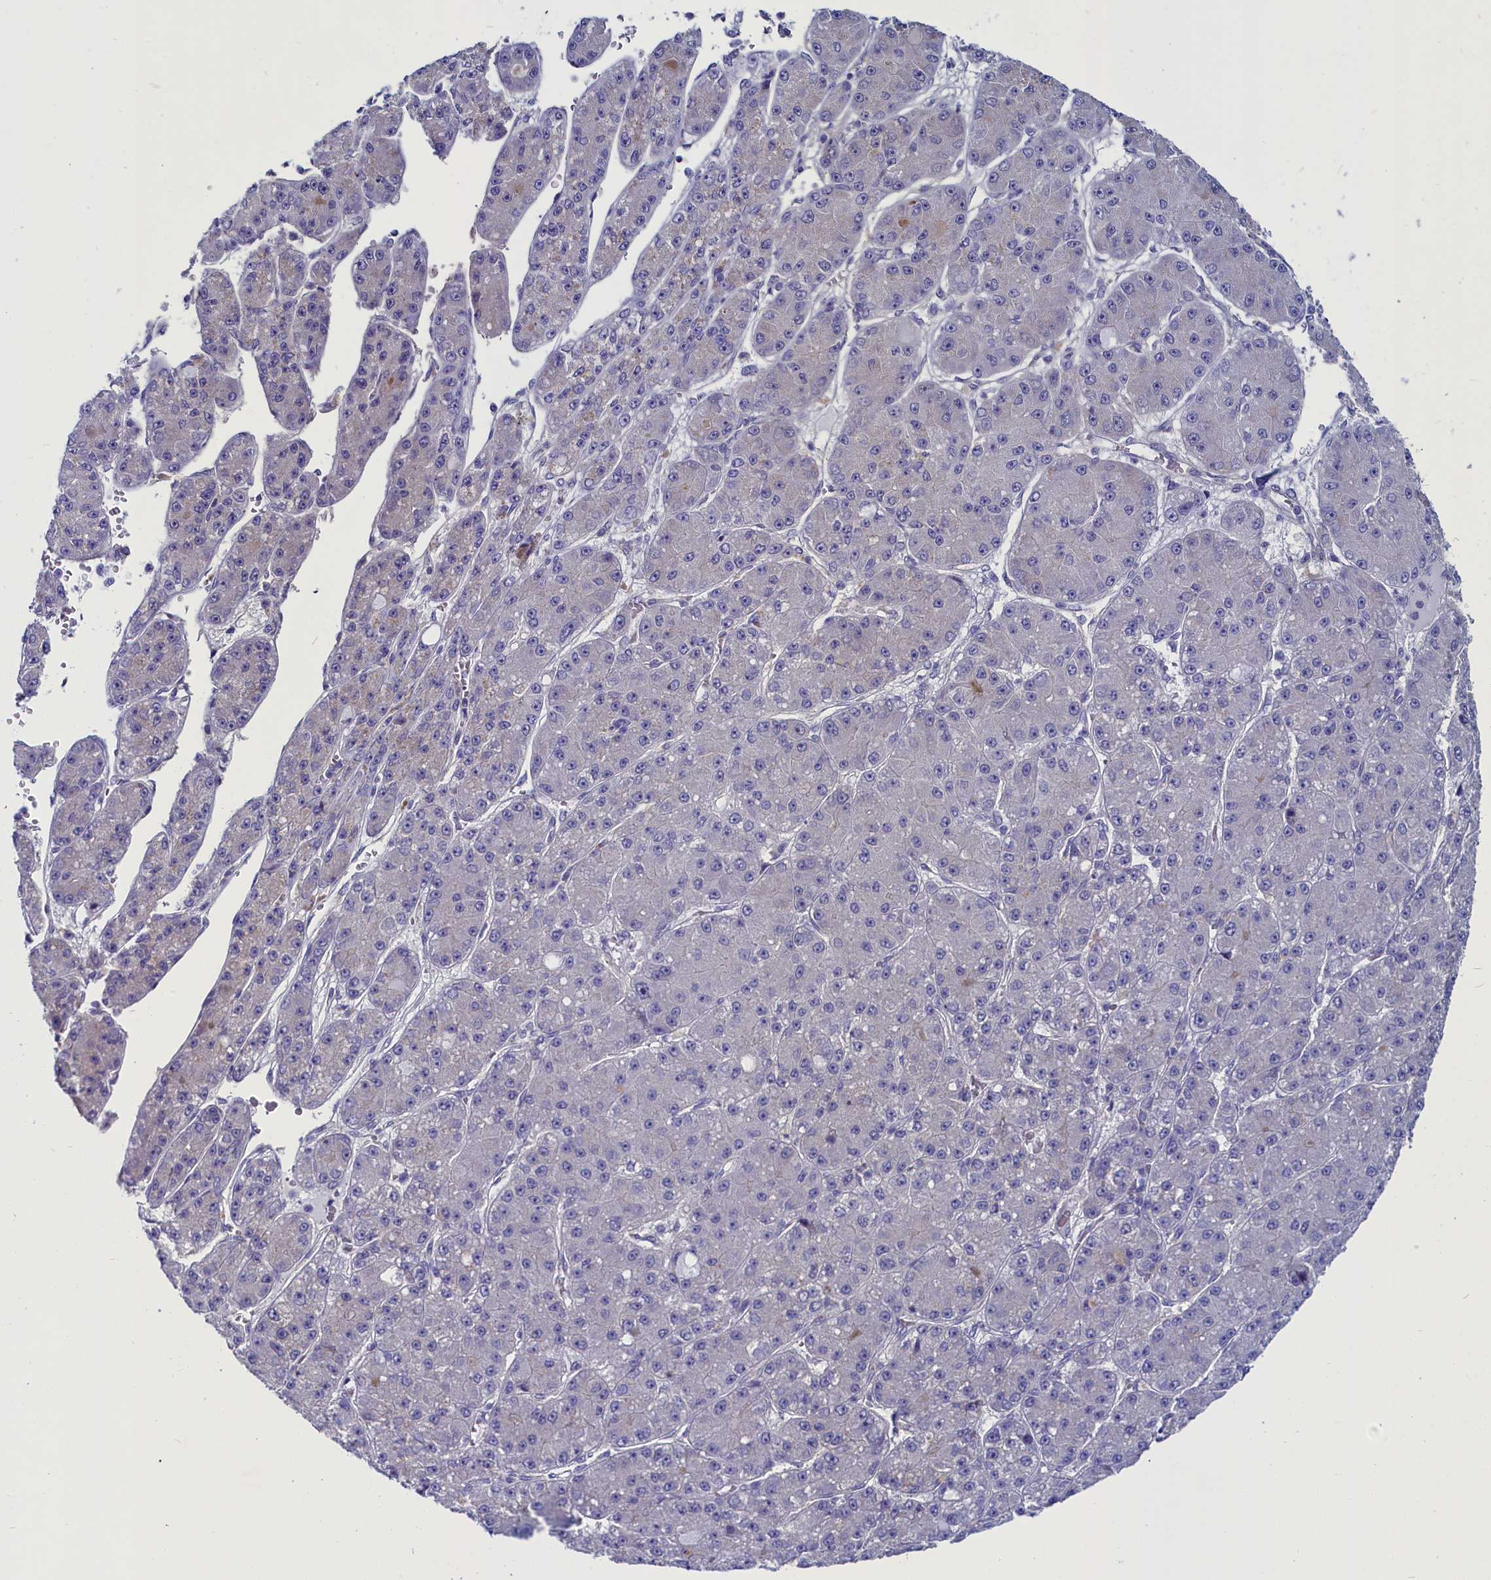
{"staining": {"intensity": "negative", "quantity": "none", "location": "none"}, "tissue": "liver cancer", "cell_type": "Tumor cells", "image_type": "cancer", "snomed": [{"axis": "morphology", "description": "Carcinoma, Hepatocellular, NOS"}, {"axis": "topography", "description": "Liver"}], "caption": "A histopathology image of human liver cancer (hepatocellular carcinoma) is negative for staining in tumor cells. The staining is performed using DAB (3,3'-diaminobenzidine) brown chromogen with nuclei counter-stained in using hematoxylin.", "gene": "CIAPIN1", "patient": {"sex": "male", "age": 67}}